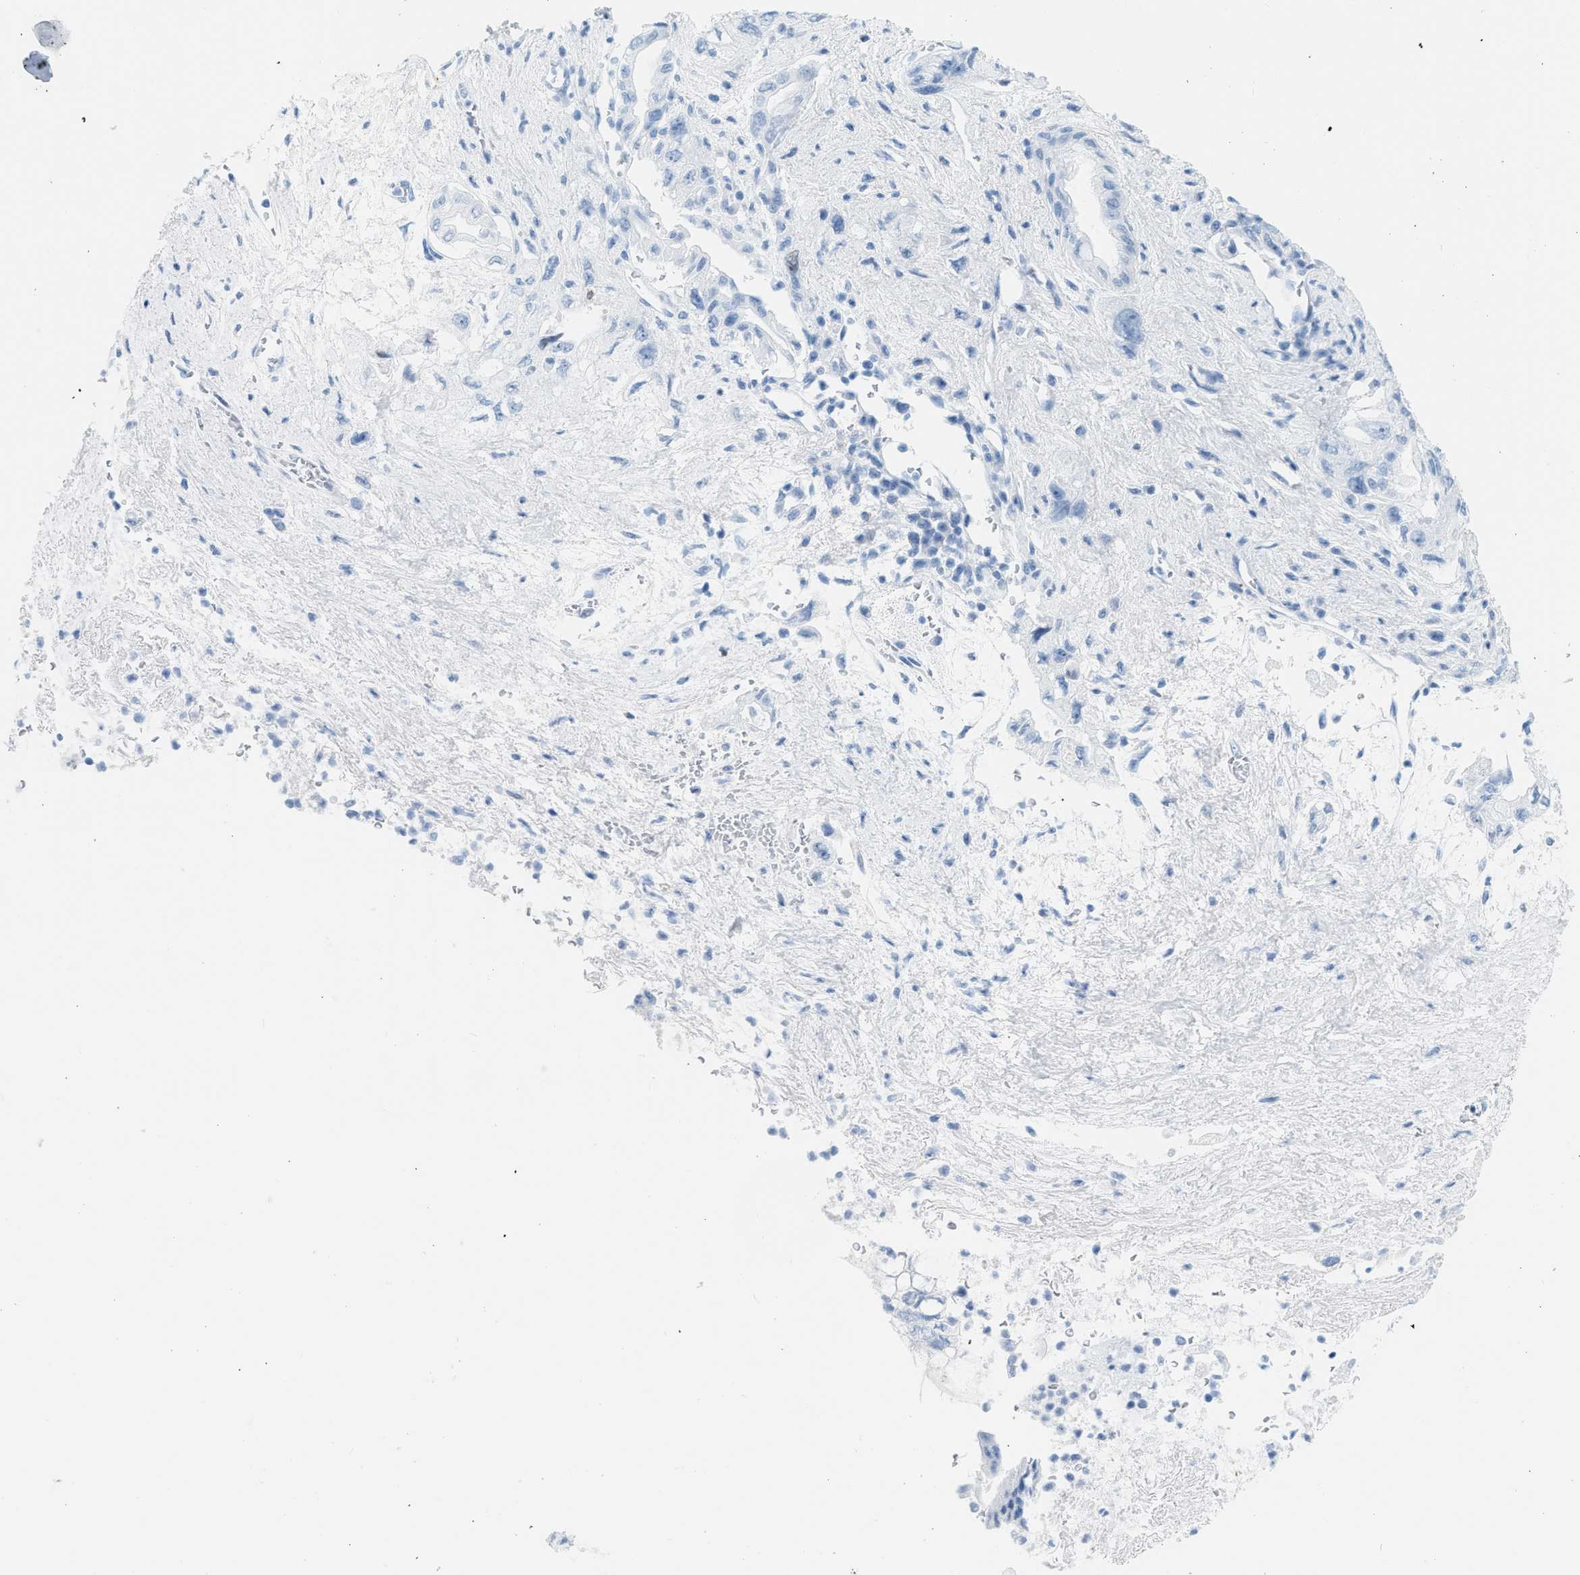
{"staining": {"intensity": "negative", "quantity": "none", "location": "none"}, "tissue": "pancreatic cancer", "cell_type": "Tumor cells", "image_type": "cancer", "snomed": [{"axis": "morphology", "description": "Adenocarcinoma, NOS"}, {"axis": "topography", "description": "Pancreas"}], "caption": "The histopathology image reveals no significant staining in tumor cells of pancreatic cancer.", "gene": "DES", "patient": {"sex": "female", "age": 73}}